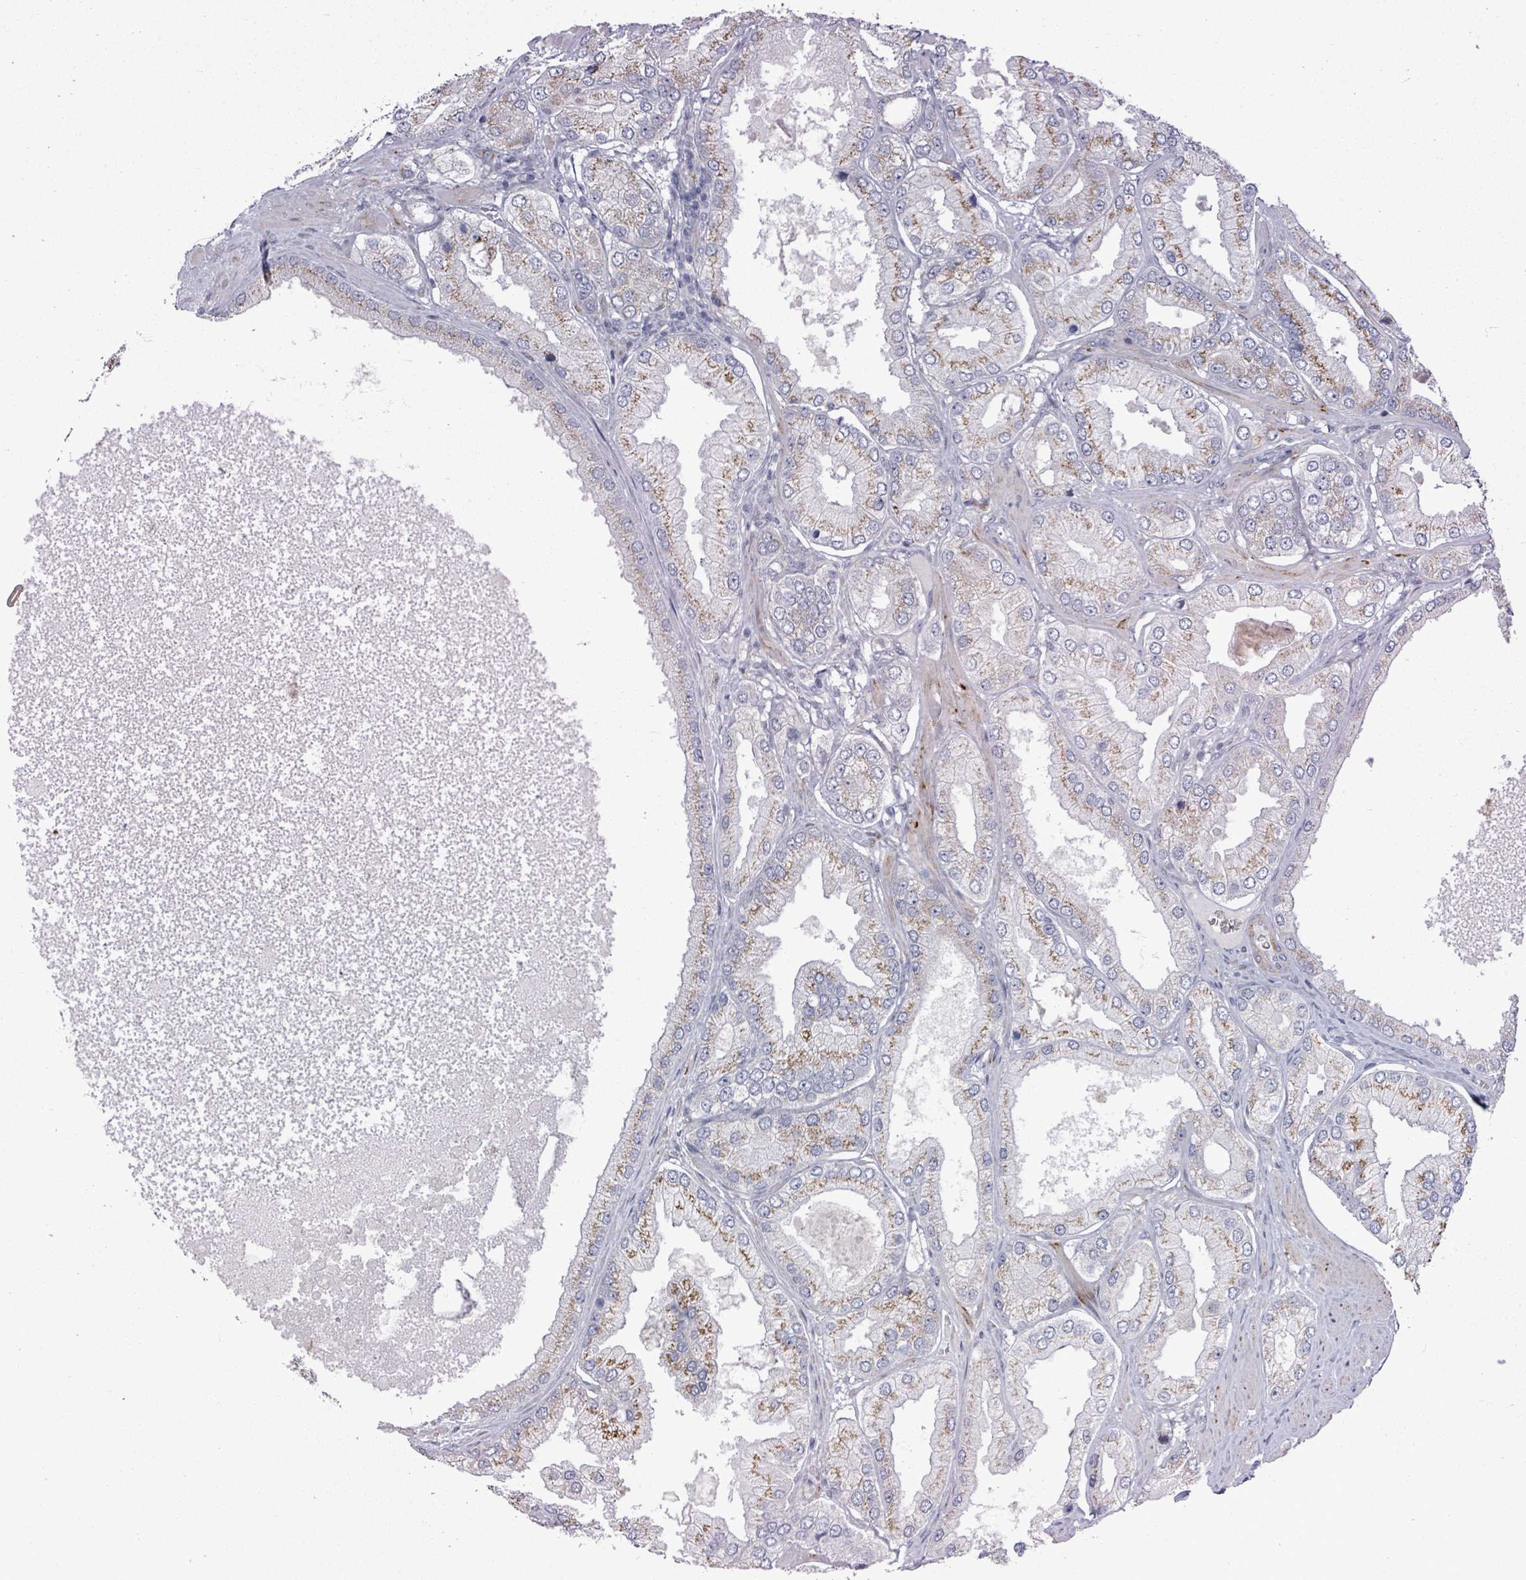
{"staining": {"intensity": "moderate", "quantity": ">75%", "location": "cytoplasmic/membranous"}, "tissue": "prostate cancer", "cell_type": "Tumor cells", "image_type": "cancer", "snomed": [{"axis": "morphology", "description": "Adenocarcinoma, Low grade"}, {"axis": "topography", "description": "Prostate"}], "caption": "The photomicrograph displays a brown stain indicating the presence of a protein in the cytoplasmic/membranous of tumor cells in prostate low-grade adenocarcinoma.", "gene": "ZFPM1", "patient": {"sex": "male", "age": 42}}